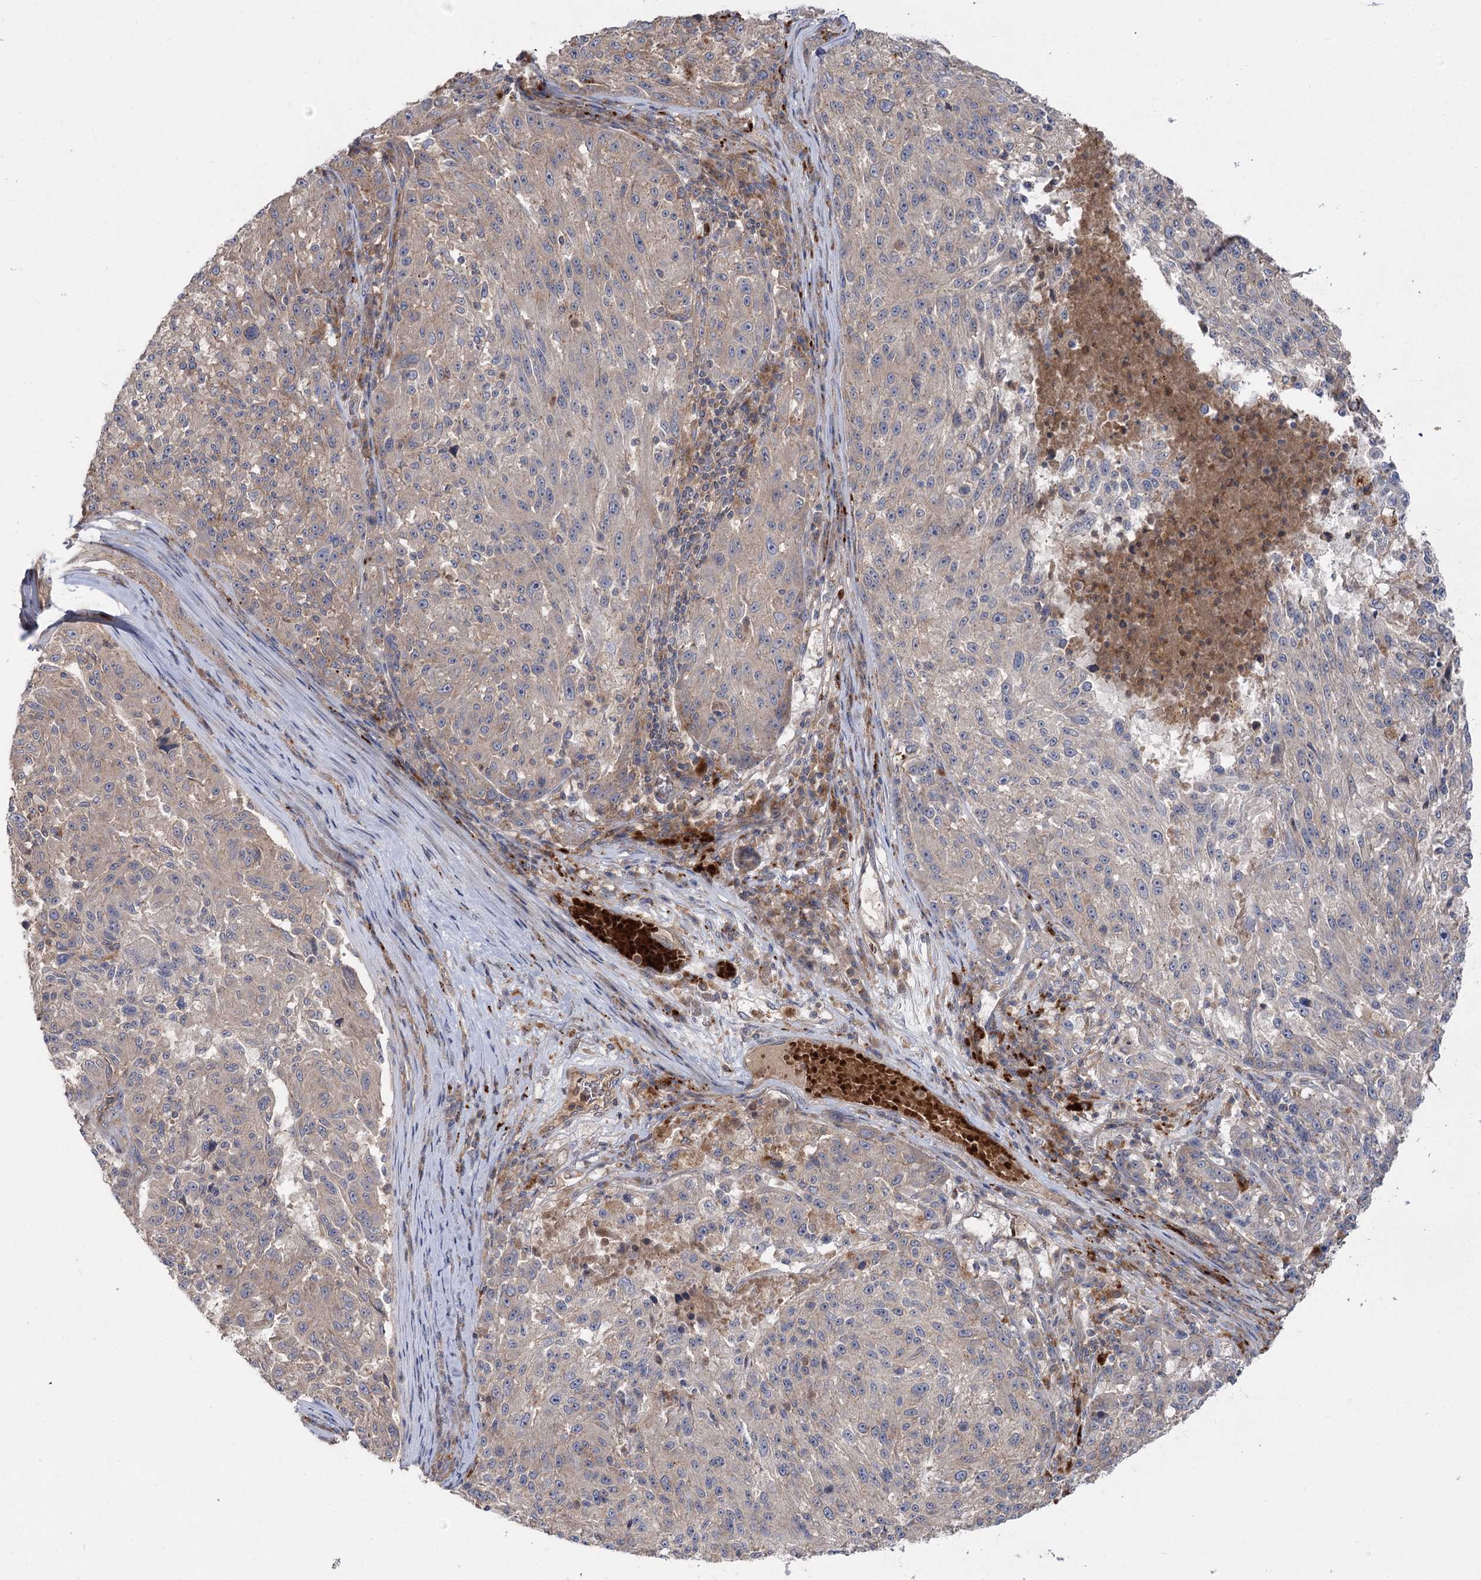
{"staining": {"intensity": "weak", "quantity": ">75%", "location": "cytoplasmic/membranous"}, "tissue": "melanoma", "cell_type": "Tumor cells", "image_type": "cancer", "snomed": [{"axis": "morphology", "description": "Malignant melanoma, NOS"}, {"axis": "topography", "description": "Skin"}], "caption": "Human malignant melanoma stained for a protein (brown) reveals weak cytoplasmic/membranous positive expression in approximately >75% of tumor cells.", "gene": "KIAA0825", "patient": {"sex": "male", "age": 53}}